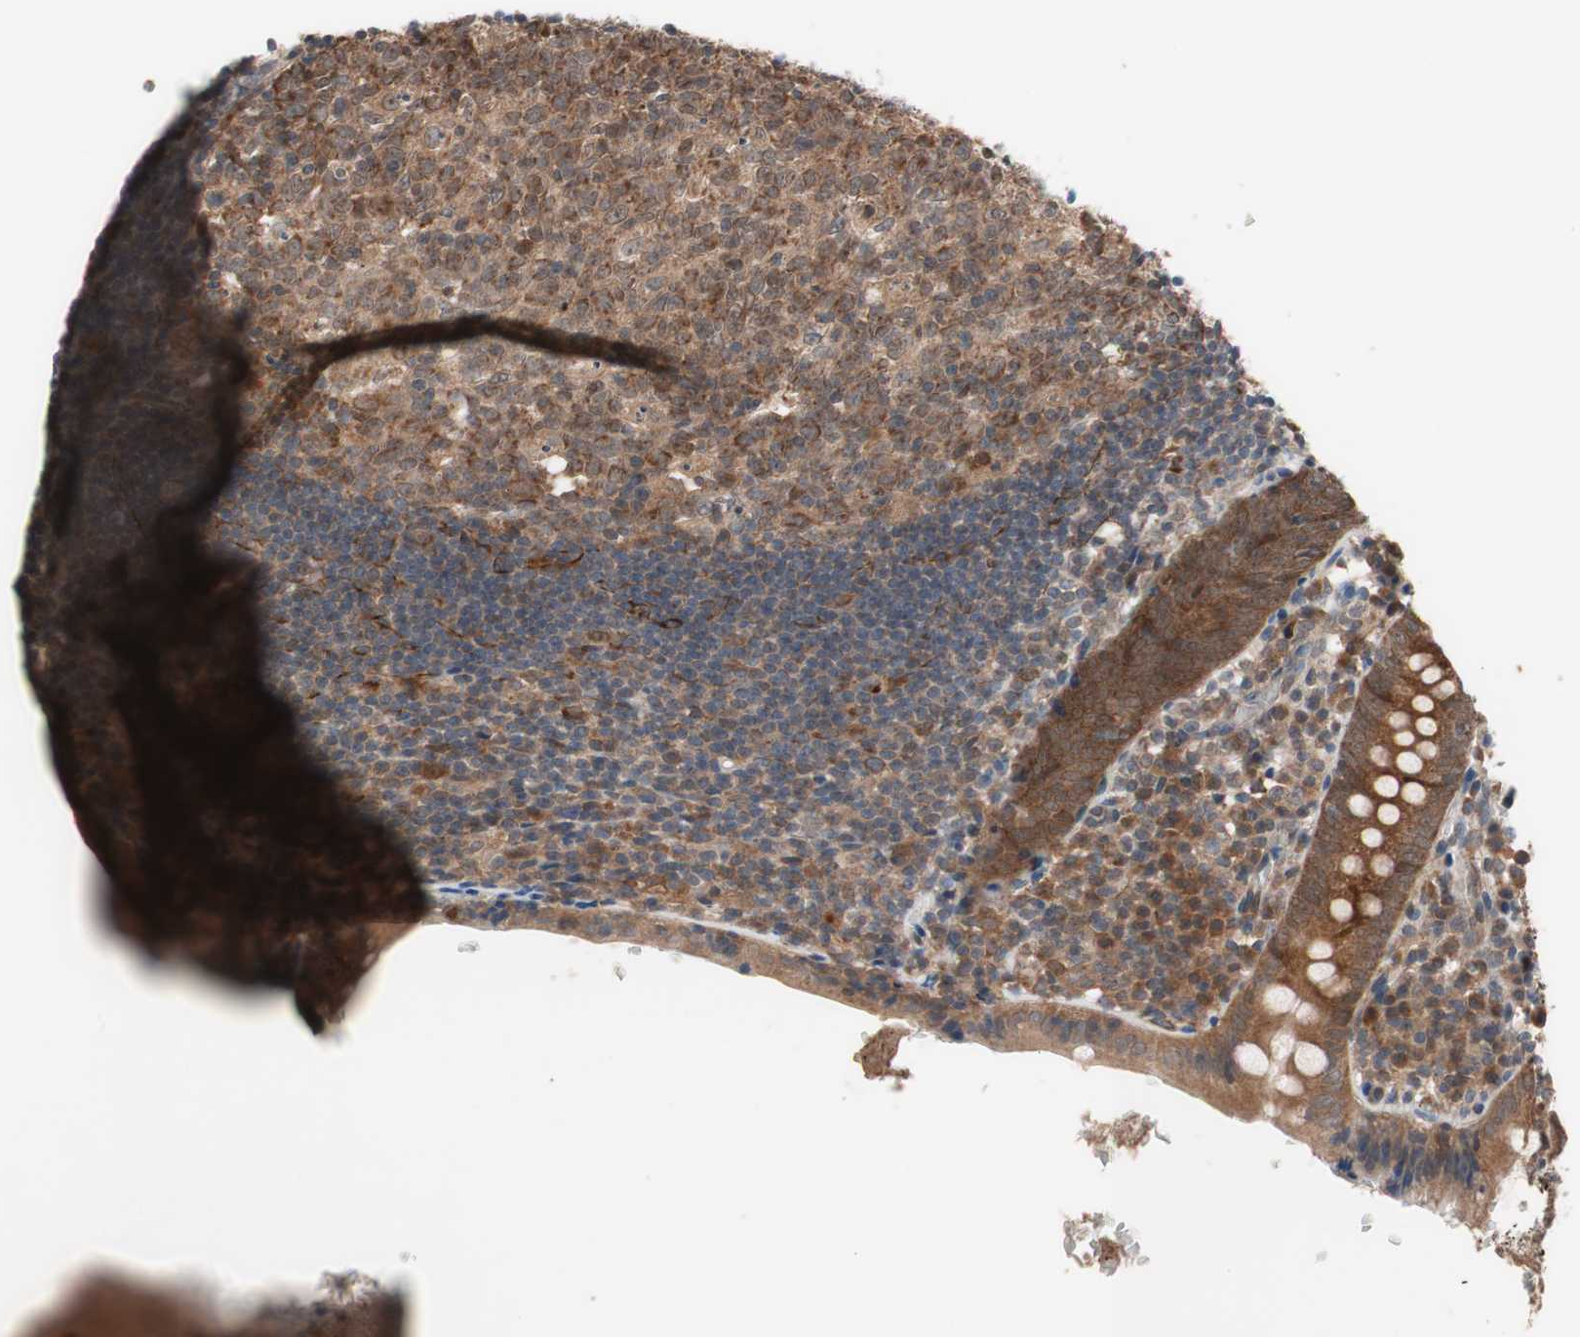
{"staining": {"intensity": "strong", "quantity": ">75%", "location": "cytoplasmic/membranous"}, "tissue": "appendix", "cell_type": "Glandular cells", "image_type": "normal", "snomed": [{"axis": "morphology", "description": "Normal tissue, NOS"}, {"axis": "topography", "description": "Appendix"}], "caption": "Glandular cells show high levels of strong cytoplasmic/membranous staining in approximately >75% of cells in normal human appendix.", "gene": "HMBS", "patient": {"sex": "female", "age": 10}}